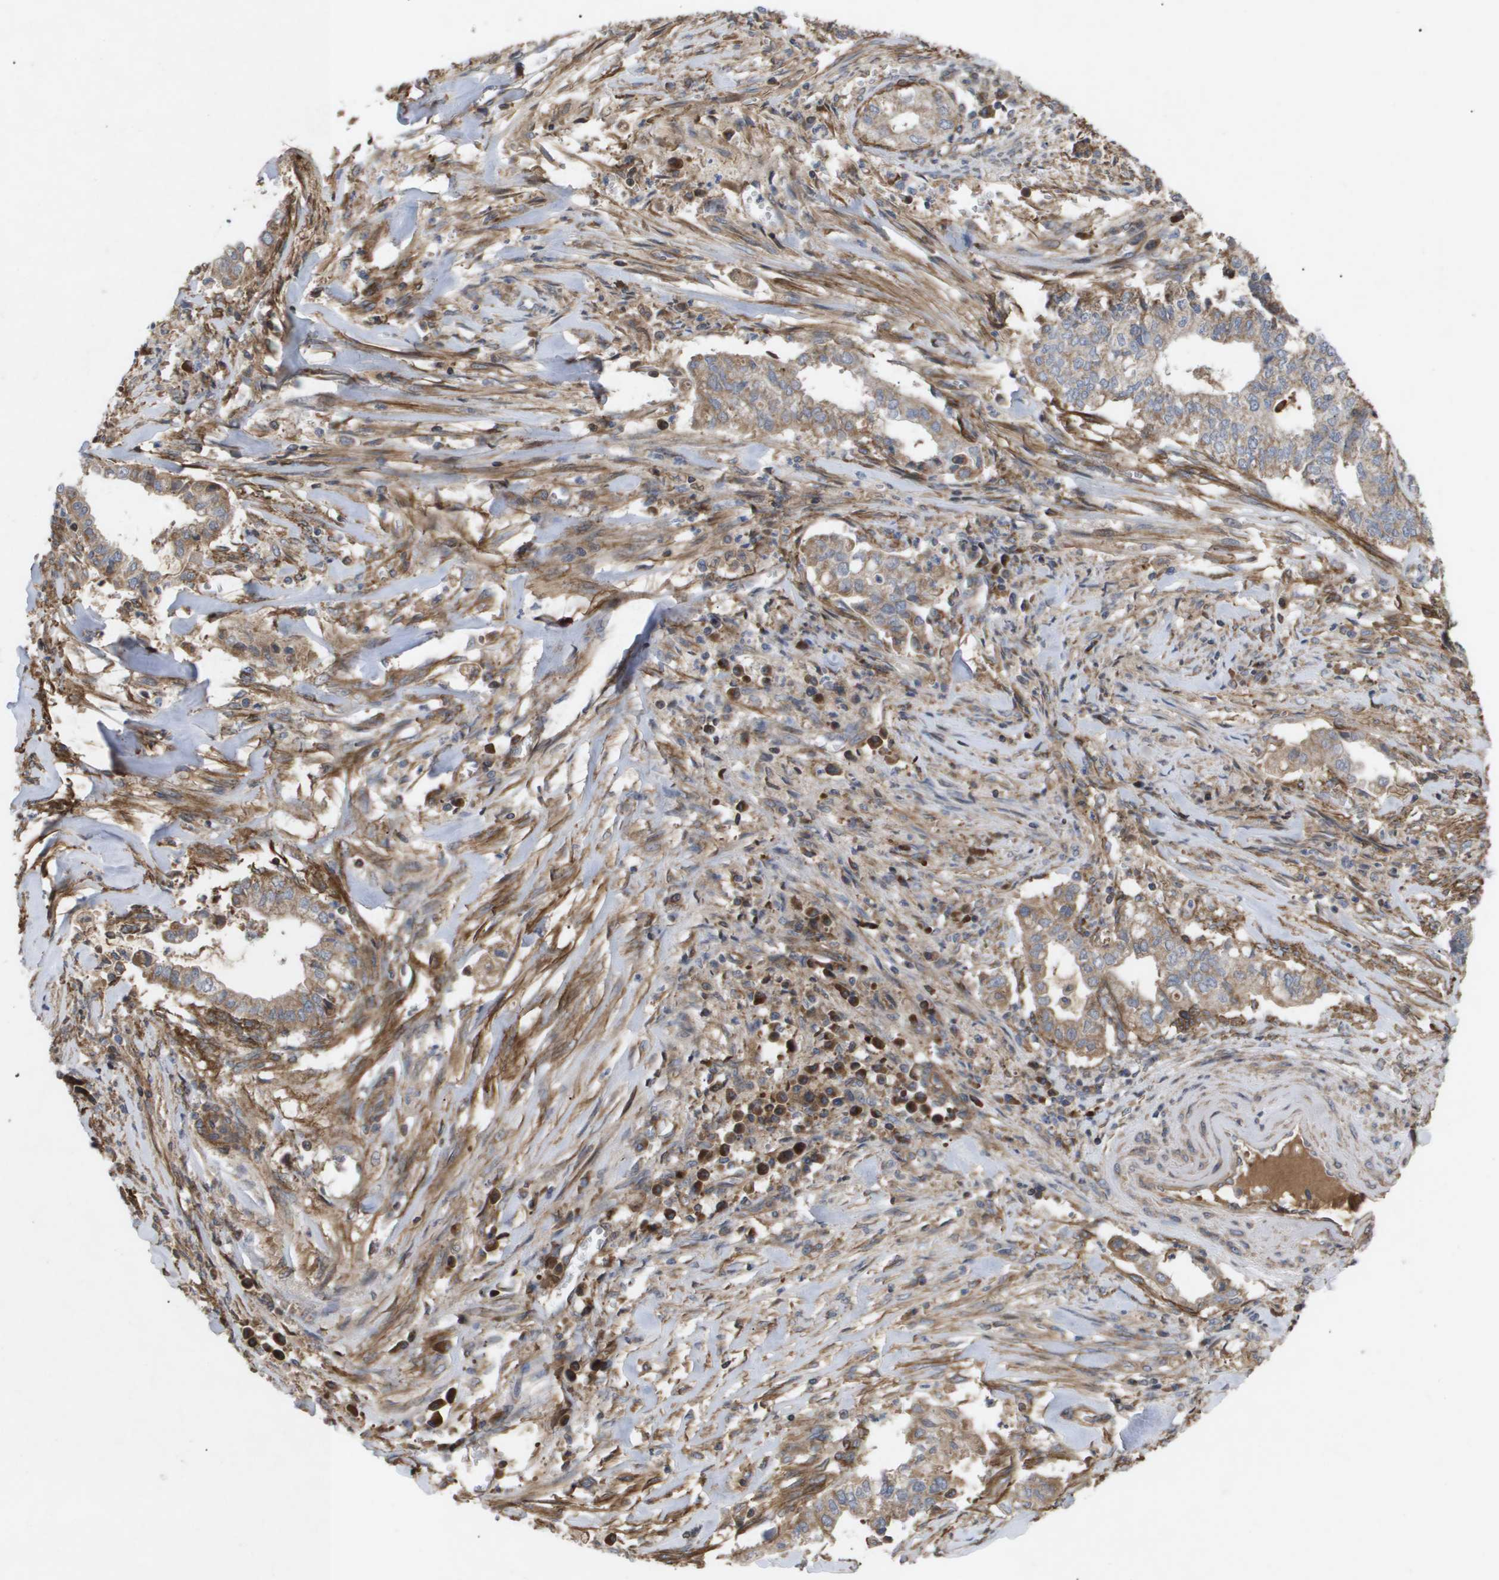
{"staining": {"intensity": "moderate", "quantity": ">75%", "location": "cytoplasmic/membranous"}, "tissue": "cervical cancer", "cell_type": "Tumor cells", "image_type": "cancer", "snomed": [{"axis": "morphology", "description": "Adenocarcinoma, NOS"}, {"axis": "topography", "description": "Cervix"}], "caption": "Moderate cytoplasmic/membranous positivity for a protein is identified in approximately >75% of tumor cells of cervical adenocarcinoma using immunohistochemistry.", "gene": "TNS1", "patient": {"sex": "female", "age": 44}}